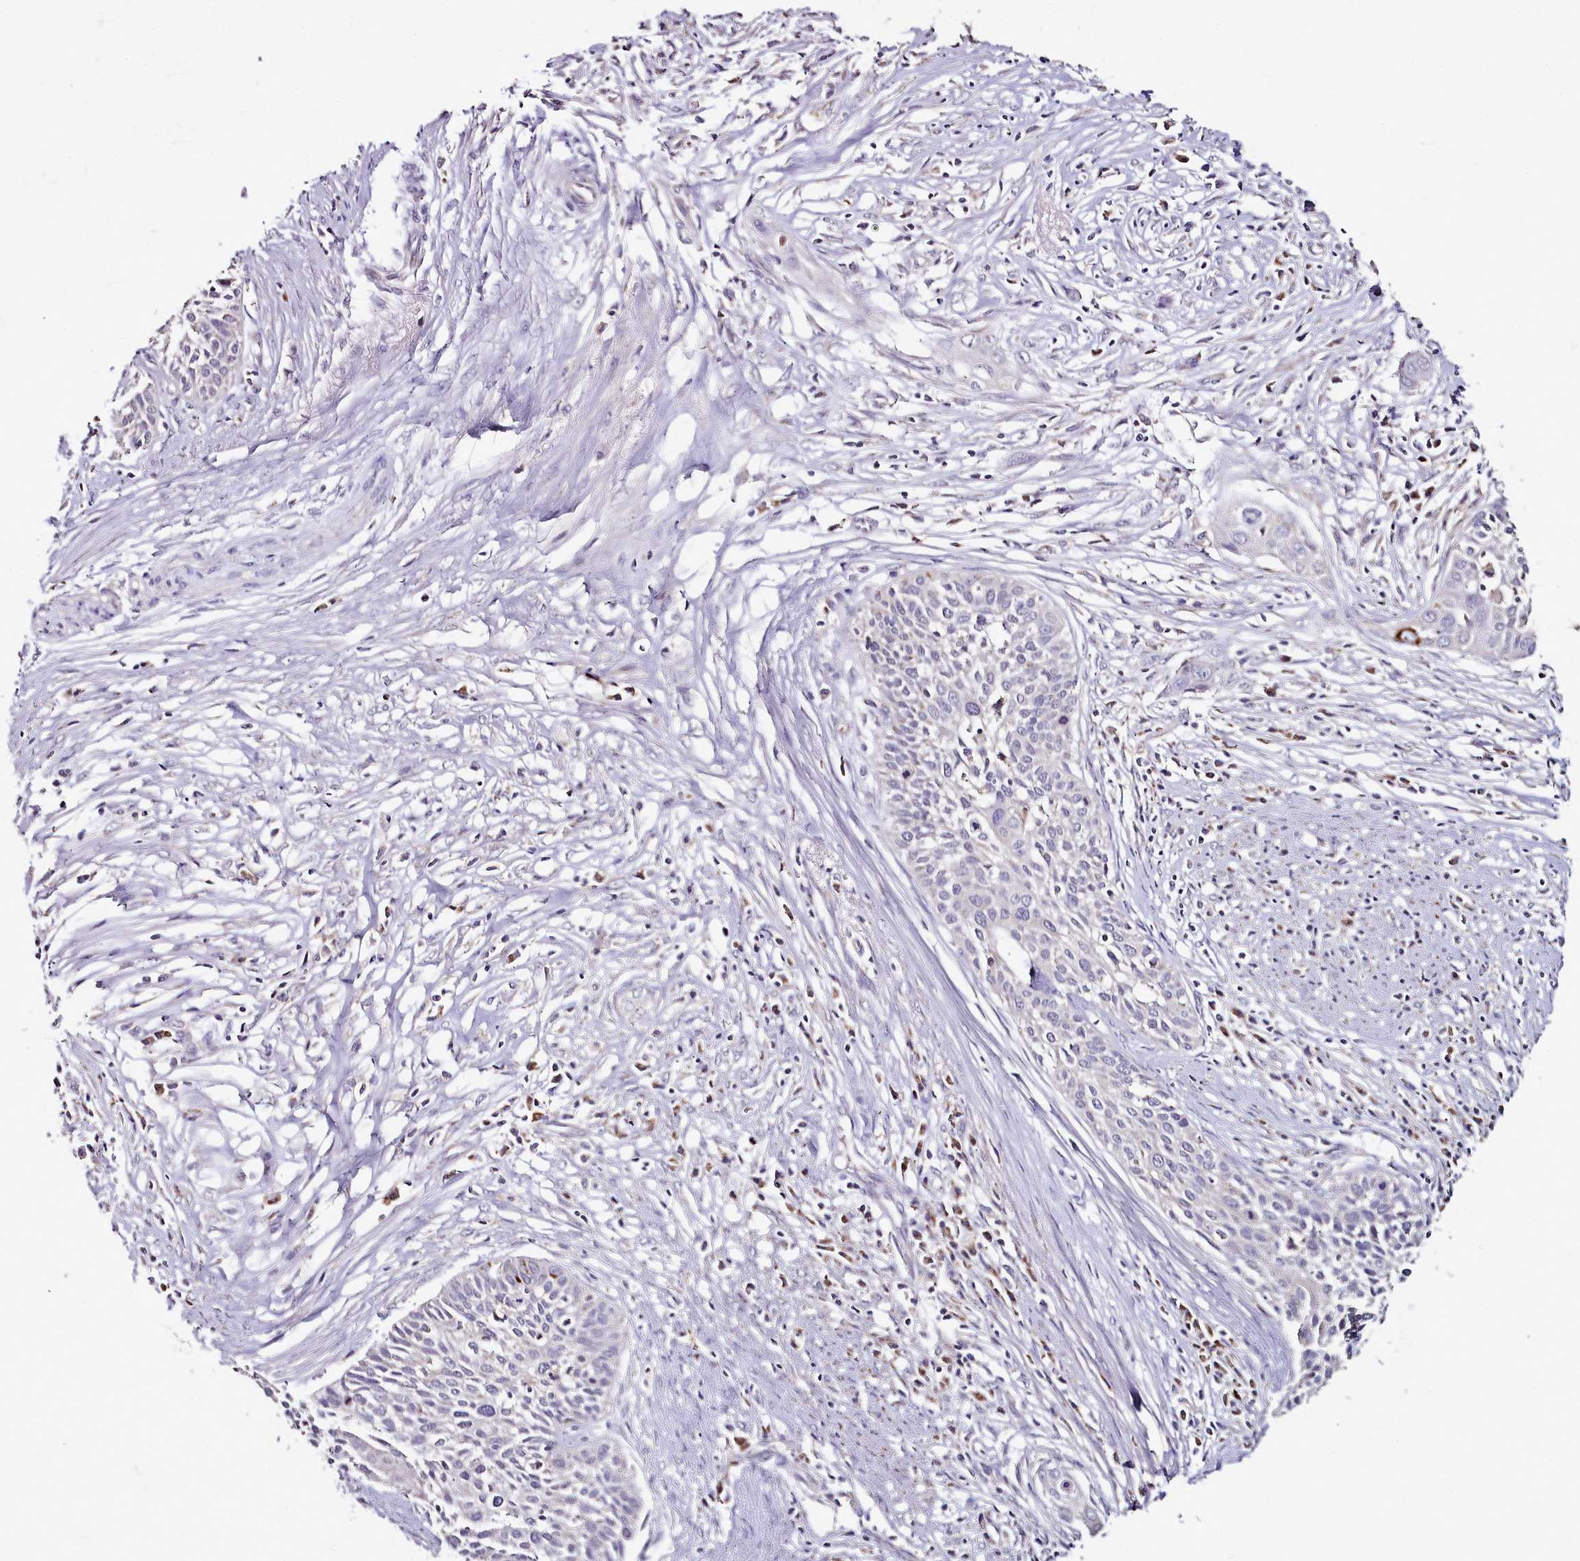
{"staining": {"intensity": "negative", "quantity": "none", "location": "none"}, "tissue": "cervical cancer", "cell_type": "Tumor cells", "image_type": "cancer", "snomed": [{"axis": "morphology", "description": "Squamous cell carcinoma, NOS"}, {"axis": "topography", "description": "Cervix"}], "caption": "Cervical cancer (squamous cell carcinoma) was stained to show a protein in brown. There is no significant positivity in tumor cells.", "gene": "ACSS1", "patient": {"sex": "female", "age": 34}}